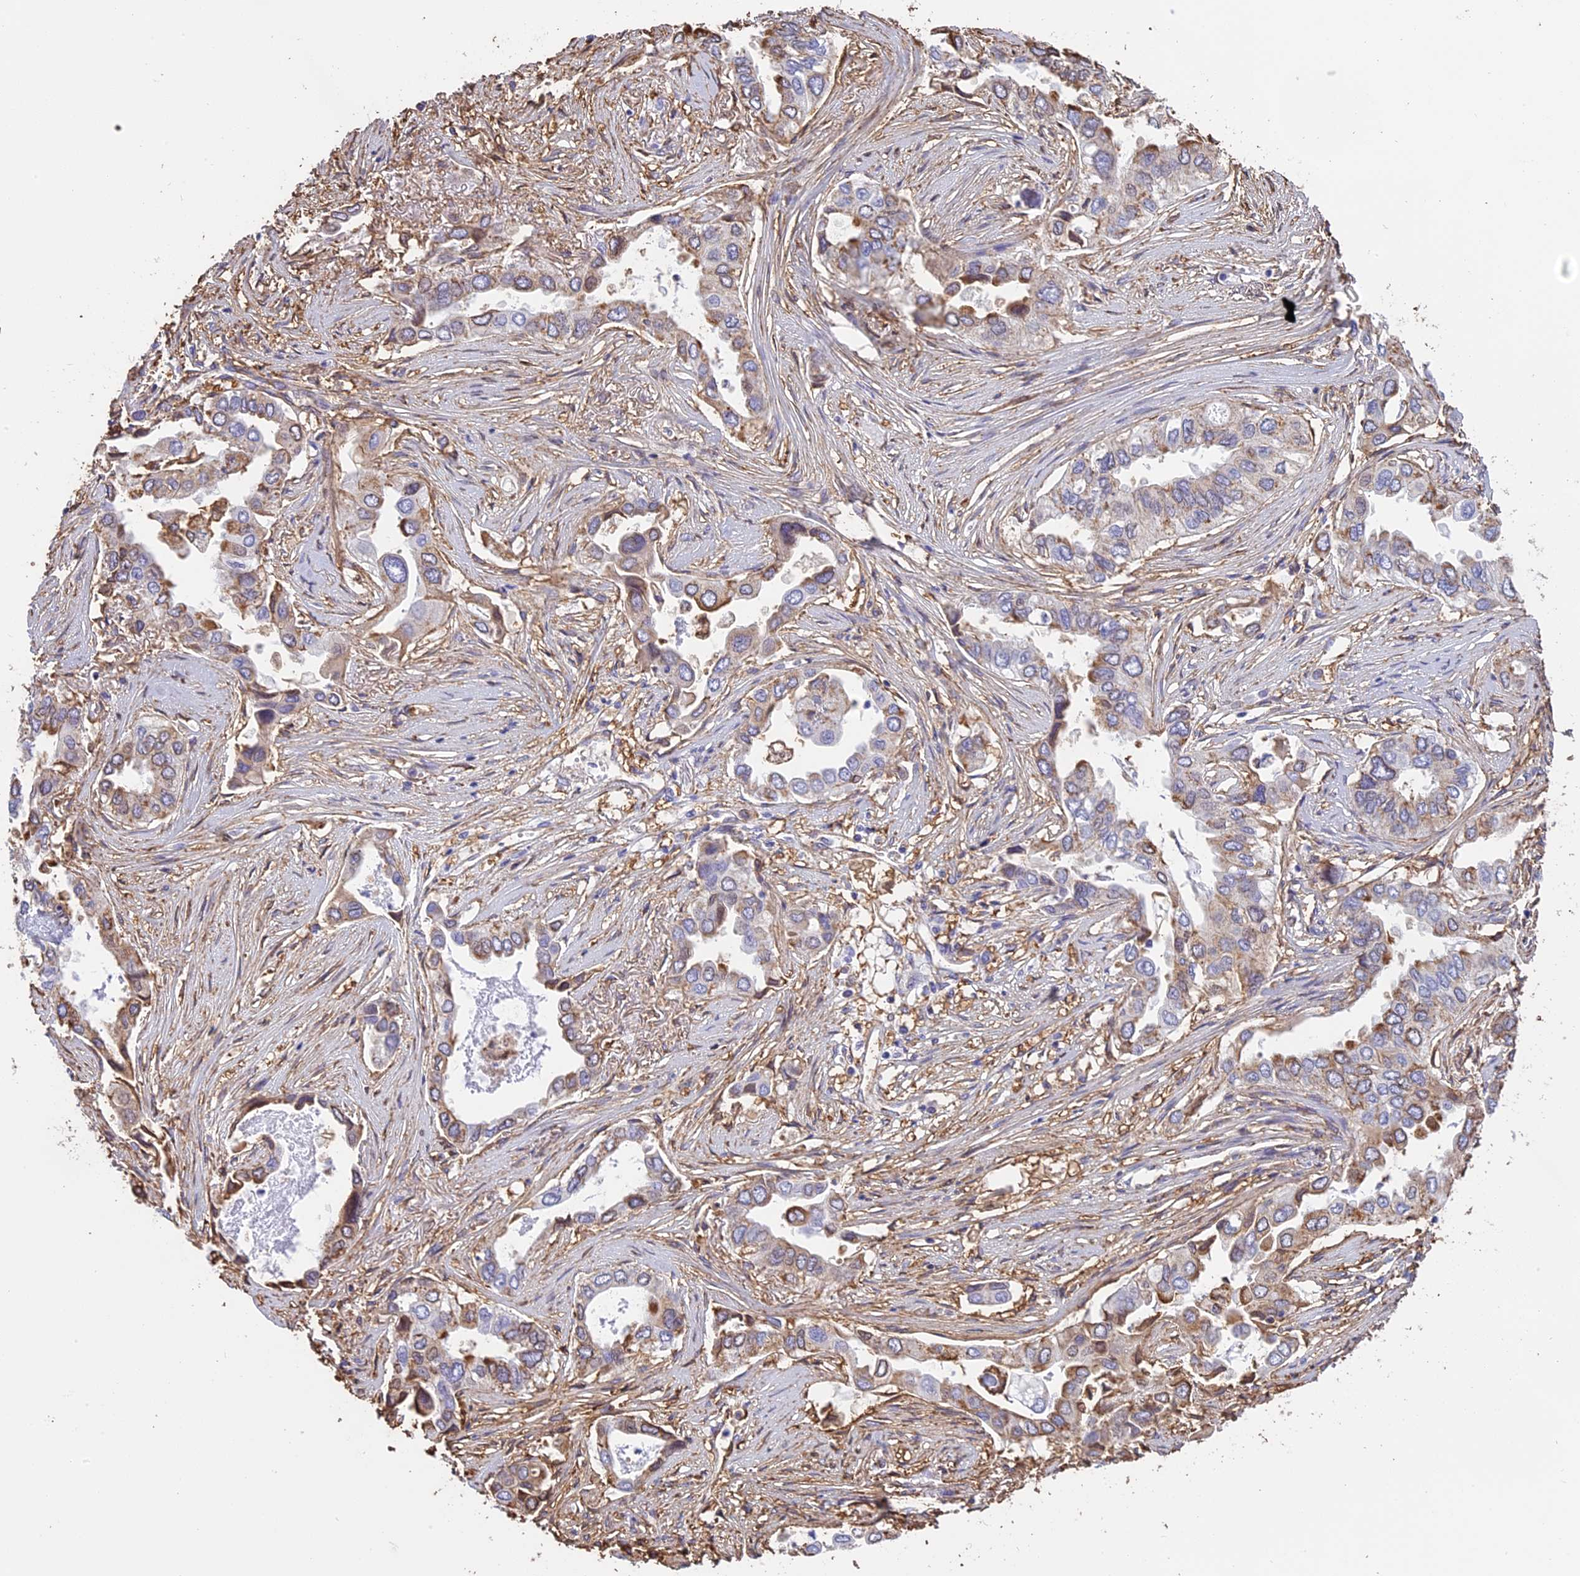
{"staining": {"intensity": "moderate", "quantity": "25%-75%", "location": "cytoplasmic/membranous"}, "tissue": "lung cancer", "cell_type": "Tumor cells", "image_type": "cancer", "snomed": [{"axis": "morphology", "description": "Adenocarcinoma, NOS"}, {"axis": "topography", "description": "Lung"}], "caption": "Protein analysis of lung adenocarcinoma tissue demonstrates moderate cytoplasmic/membranous staining in approximately 25%-75% of tumor cells. (Stains: DAB in brown, nuclei in blue, Microscopy: brightfield microscopy at high magnification).", "gene": "TMEM255B", "patient": {"sex": "female", "age": 76}}